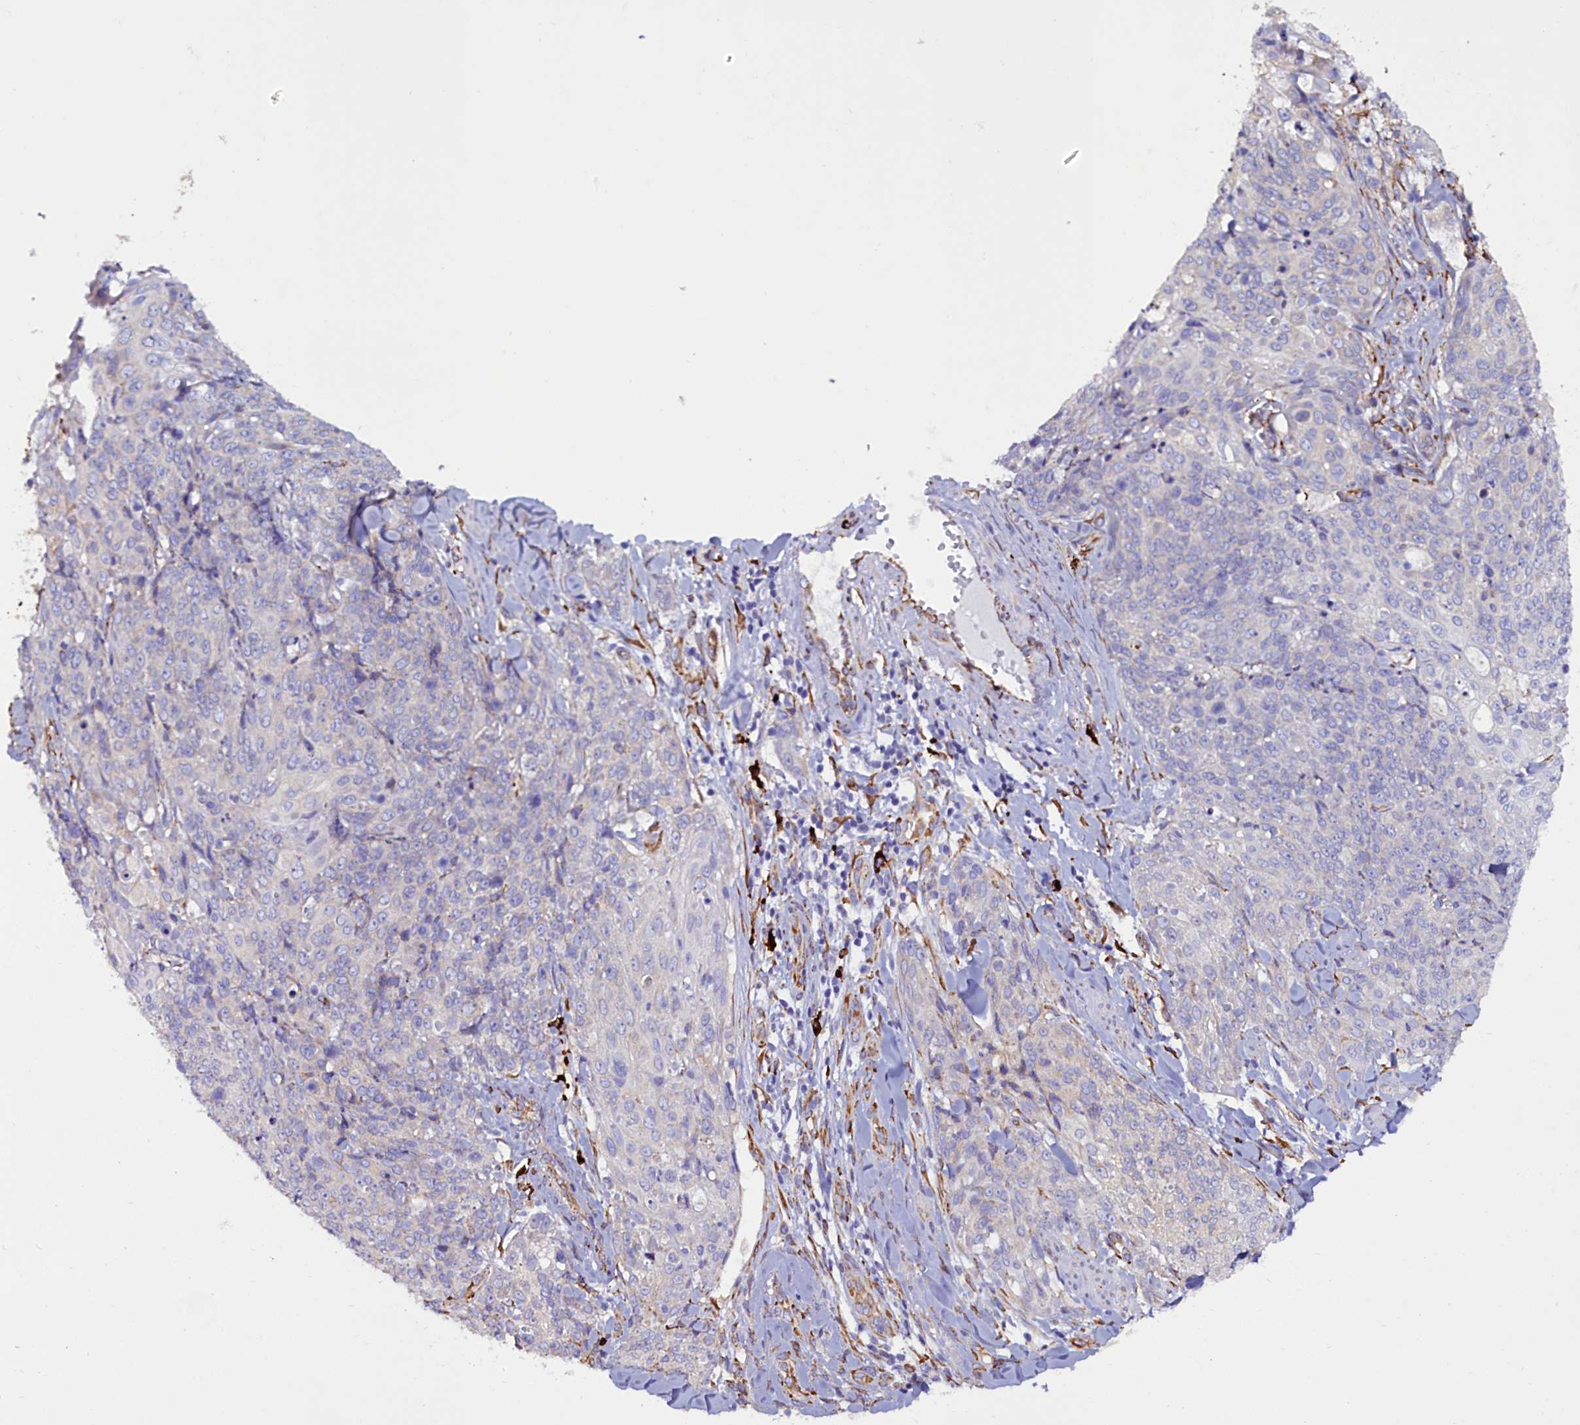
{"staining": {"intensity": "negative", "quantity": "none", "location": "none"}, "tissue": "skin cancer", "cell_type": "Tumor cells", "image_type": "cancer", "snomed": [{"axis": "morphology", "description": "Squamous cell carcinoma, NOS"}, {"axis": "topography", "description": "Skin"}, {"axis": "topography", "description": "Vulva"}], "caption": "There is no significant expression in tumor cells of skin cancer (squamous cell carcinoma).", "gene": "TXNDC5", "patient": {"sex": "female", "age": 85}}